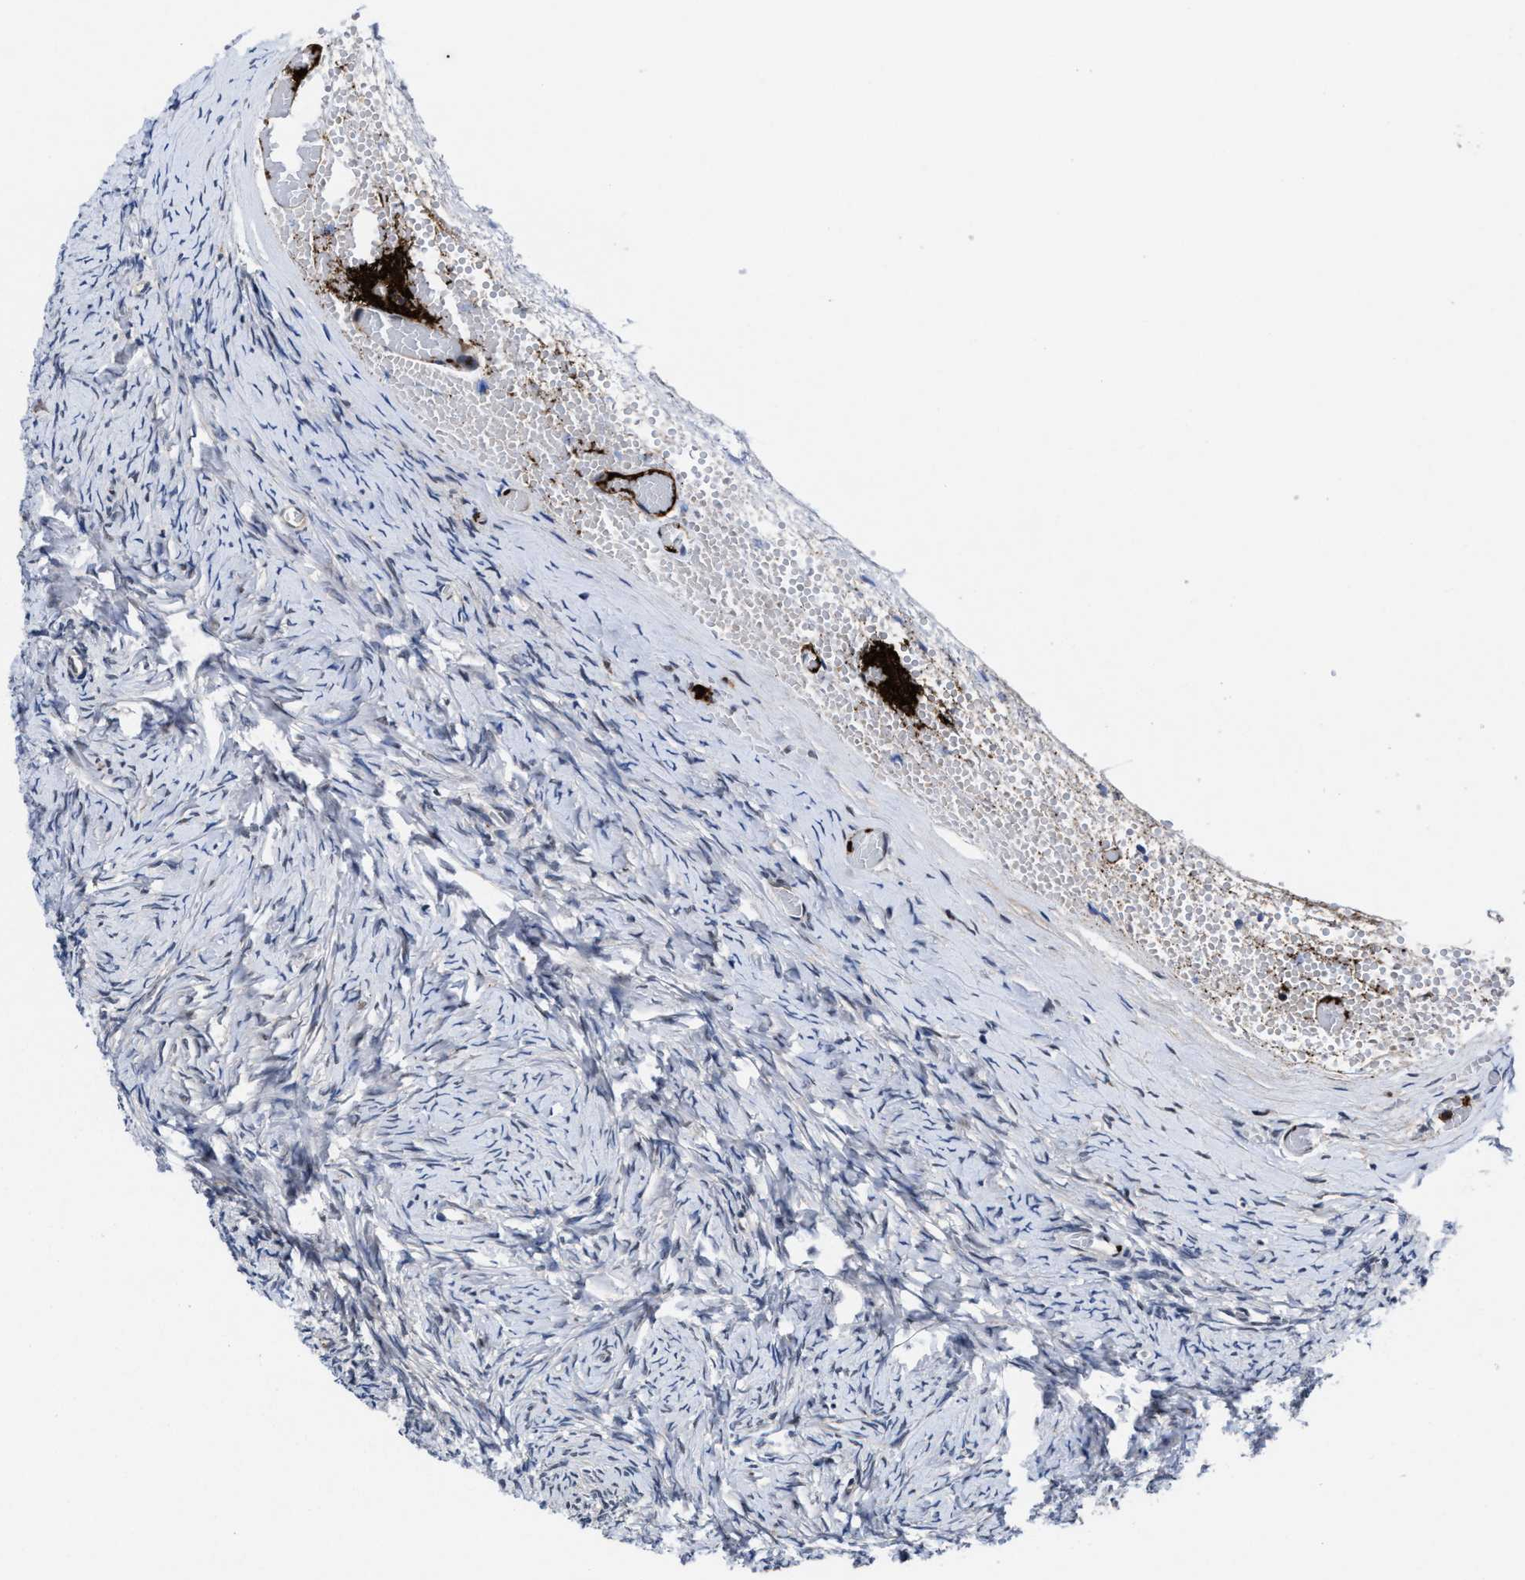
{"staining": {"intensity": "weak", "quantity": "<25%", "location": "nuclear"}, "tissue": "ovary", "cell_type": "Ovarian stroma cells", "image_type": "normal", "snomed": [{"axis": "morphology", "description": "Normal tissue, NOS"}, {"axis": "topography", "description": "Ovary"}], "caption": "Immunohistochemistry (IHC) photomicrograph of benign ovary: human ovary stained with DAB (3,3'-diaminobenzidine) shows no significant protein positivity in ovarian stroma cells. (DAB immunohistochemistry, high magnification).", "gene": "ACLY", "patient": {"sex": "female", "age": 27}}